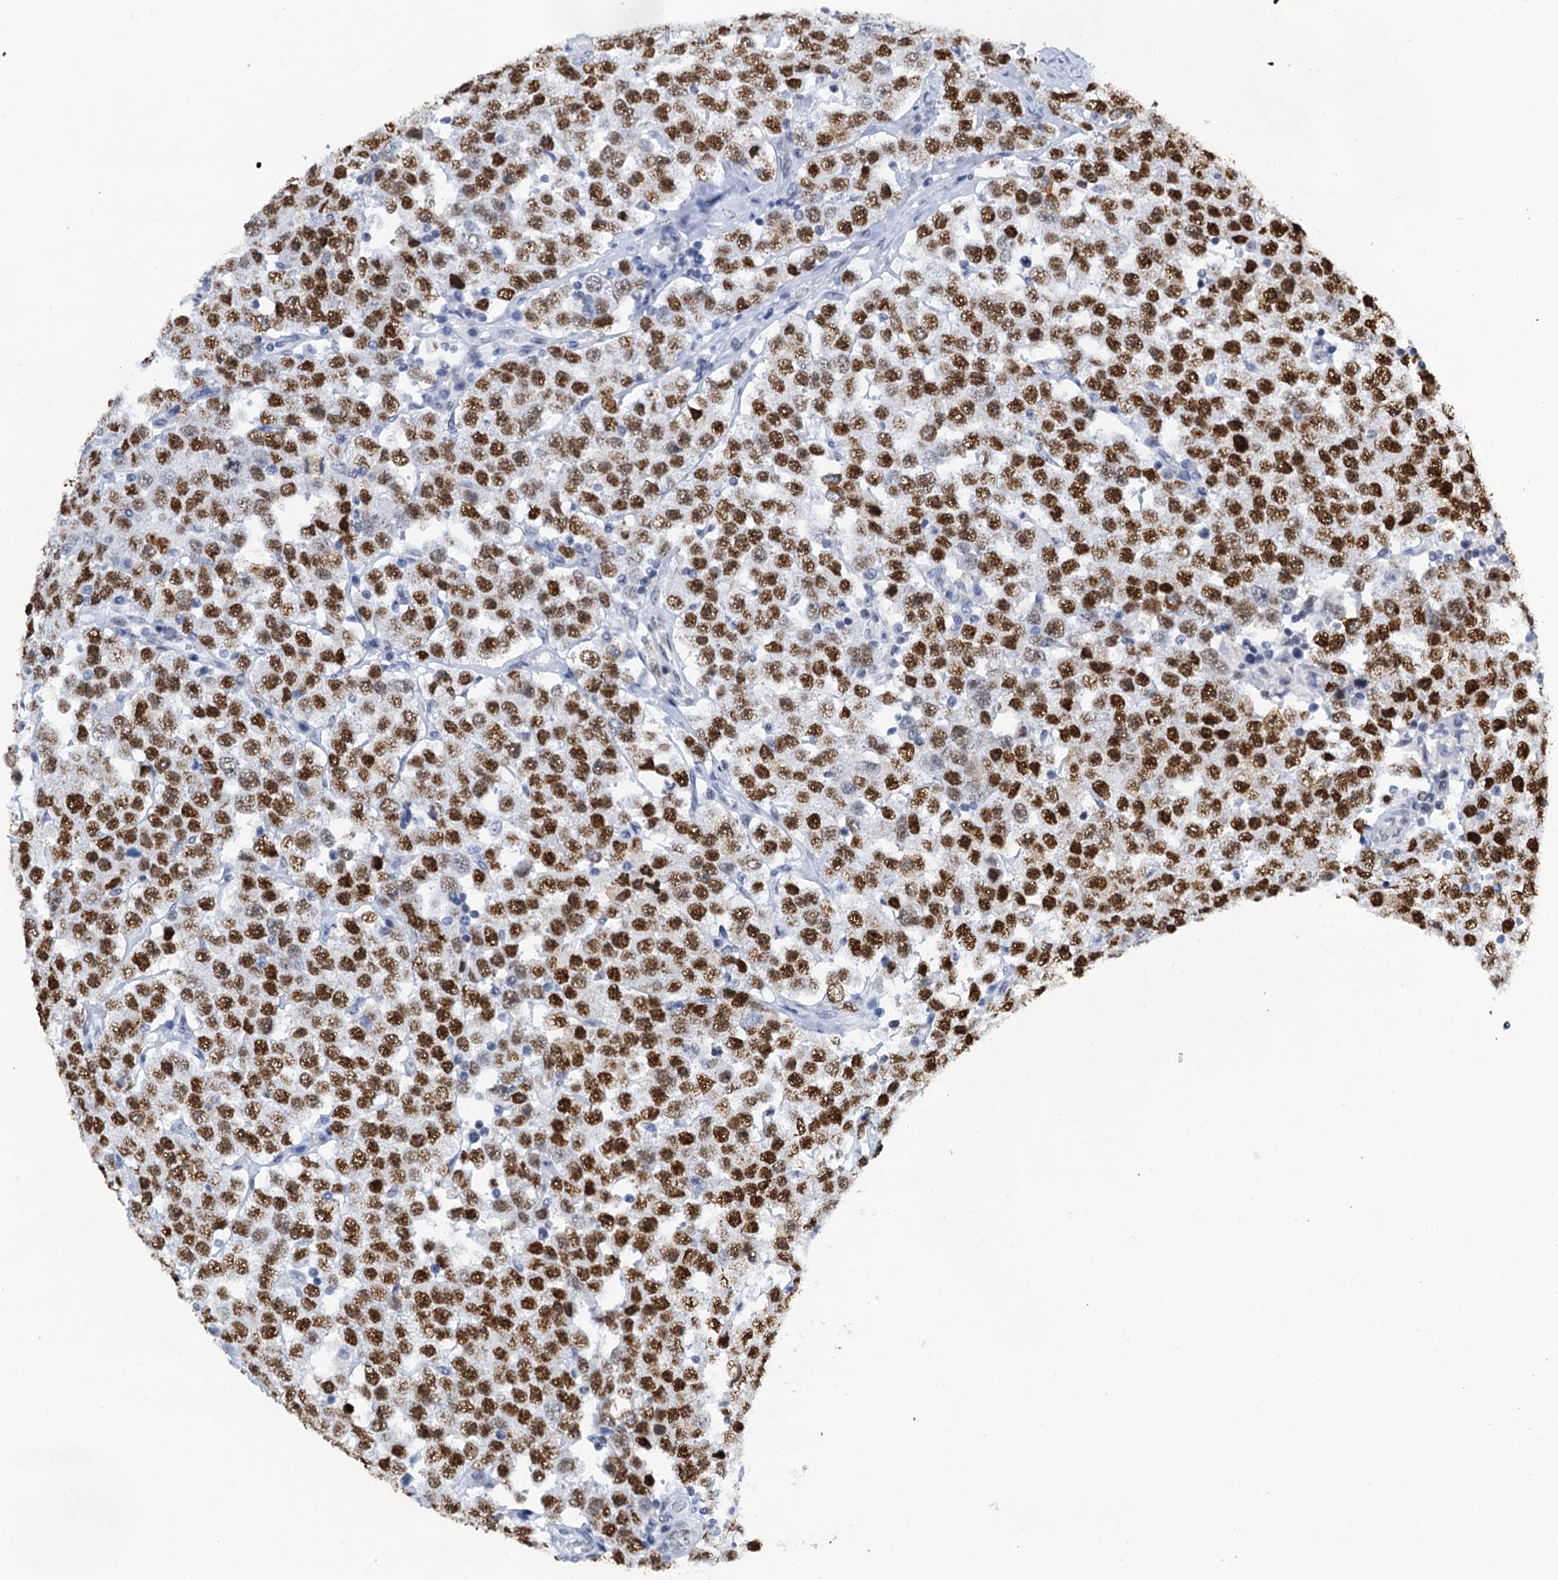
{"staining": {"intensity": "moderate", "quantity": ">75%", "location": "nuclear"}, "tissue": "testis cancer", "cell_type": "Tumor cells", "image_type": "cancer", "snomed": [{"axis": "morphology", "description": "Seminoma, NOS"}, {"axis": "topography", "description": "Testis"}], "caption": "Protein staining shows moderate nuclear staining in about >75% of tumor cells in testis seminoma. Immunohistochemistry (ihc) stains the protein of interest in brown and the nuclei are stained blue.", "gene": "SLTM", "patient": {"sex": "male", "age": 28}}